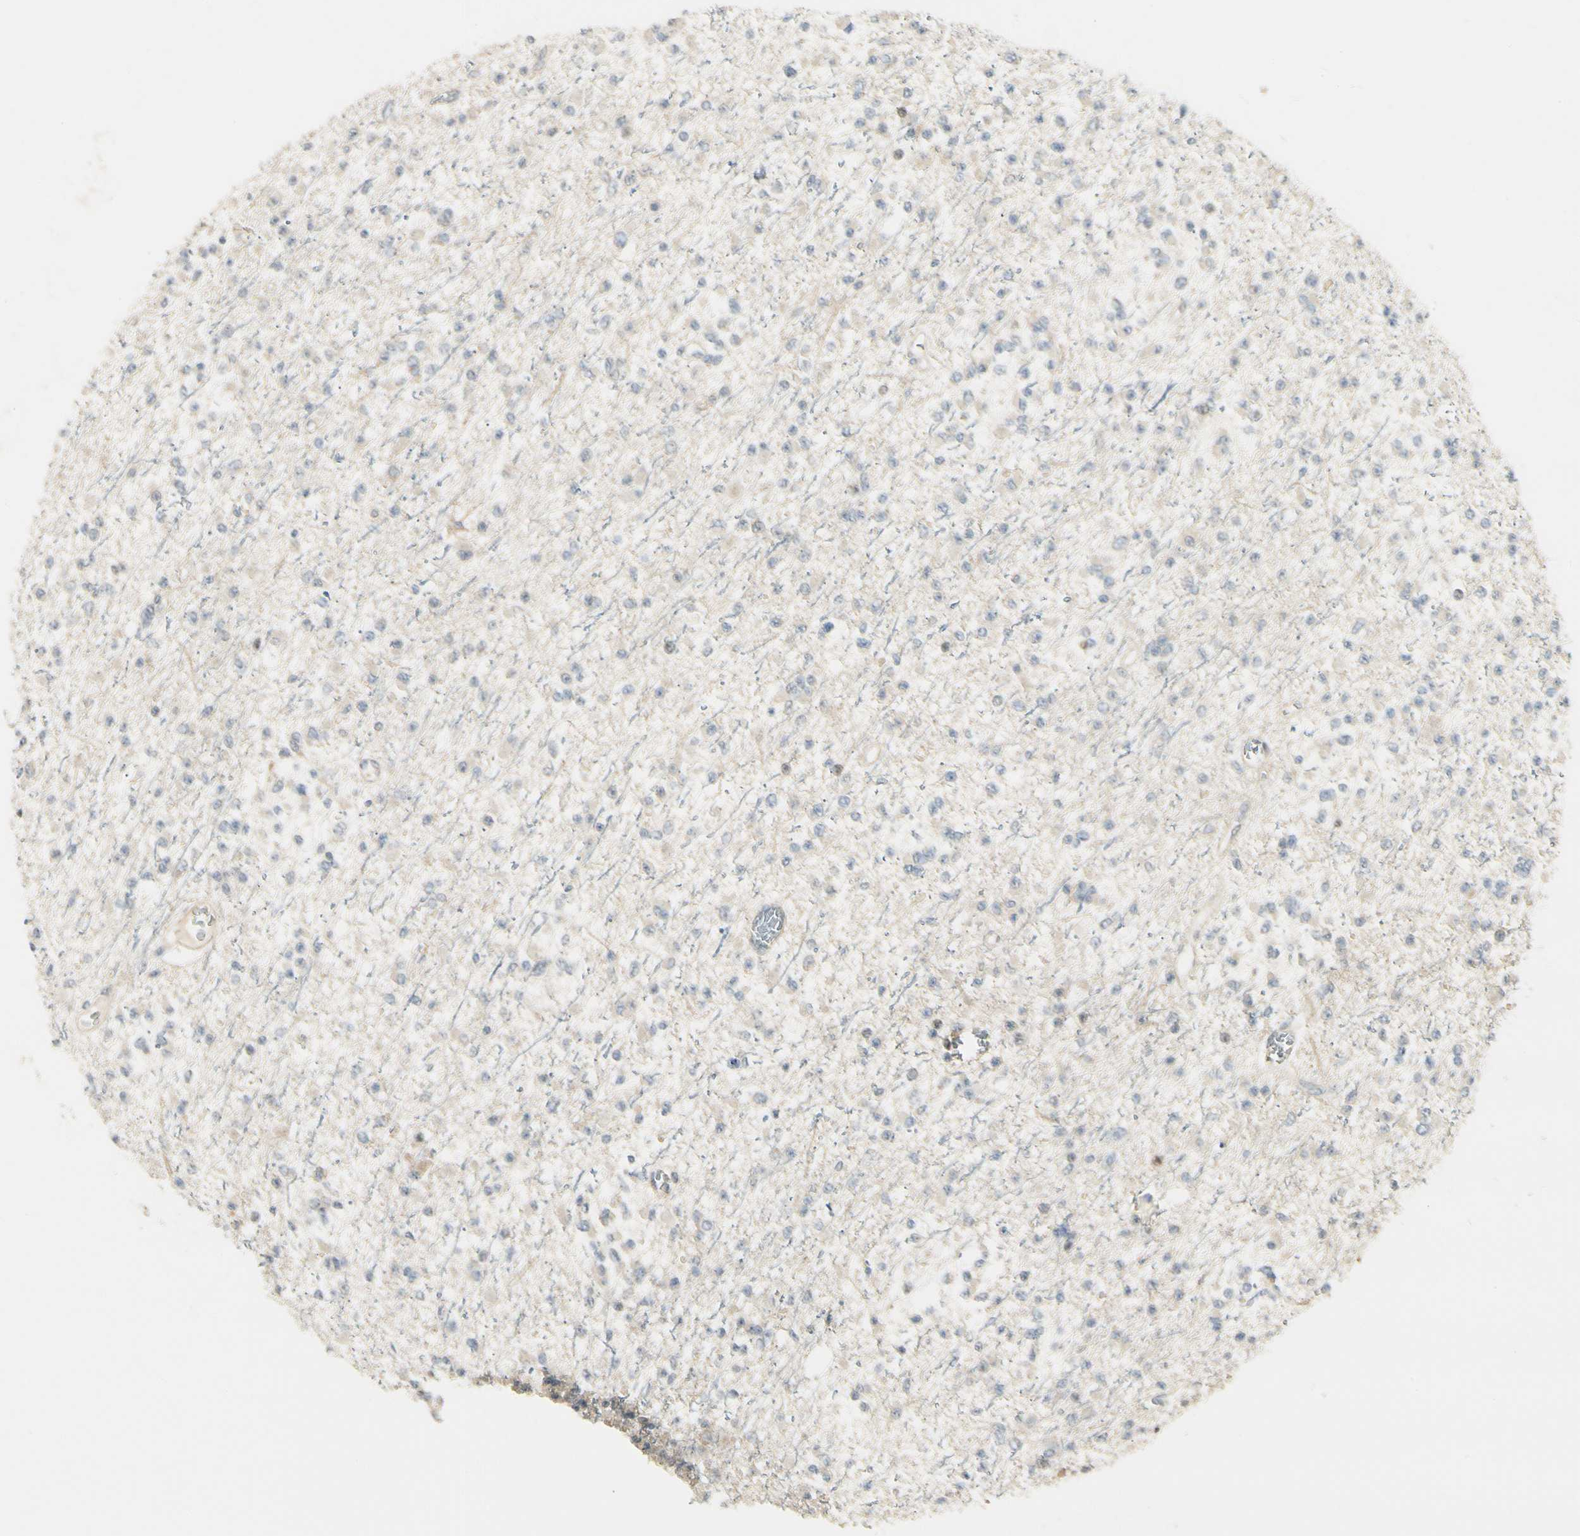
{"staining": {"intensity": "weak", "quantity": "<25%", "location": "cytoplasmic/membranous"}, "tissue": "glioma", "cell_type": "Tumor cells", "image_type": "cancer", "snomed": [{"axis": "morphology", "description": "Glioma, malignant, Low grade"}, {"axis": "topography", "description": "Brain"}], "caption": "Glioma stained for a protein using immunohistochemistry (IHC) exhibits no staining tumor cells.", "gene": "P4HA3", "patient": {"sex": "female", "age": 22}}